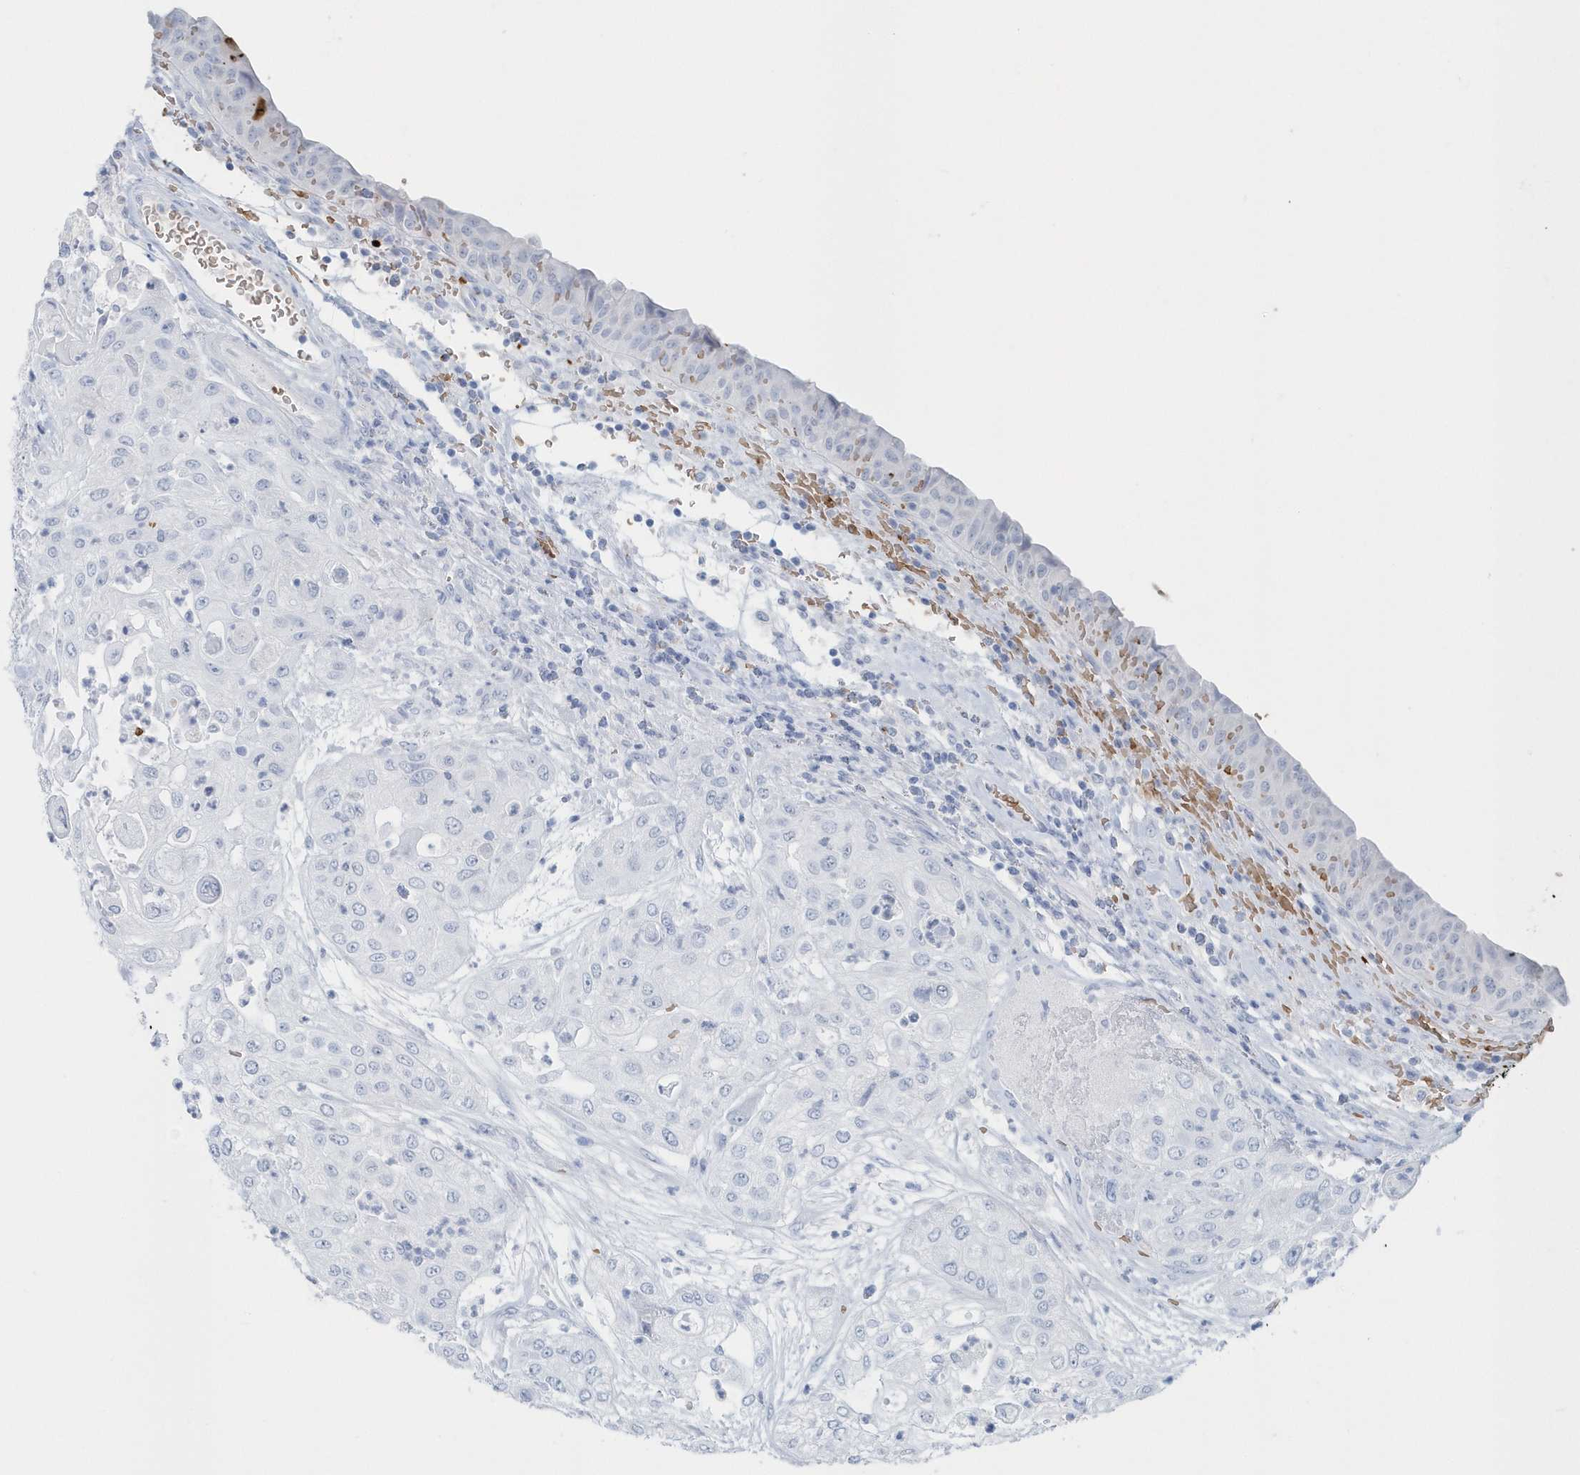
{"staining": {"intensity": "negative", "quantity": "none", "location": "none"}, "tissue": "urothelial cancer", "cell_type": "Tumor cells", "image_type": "cancer", "snomed": [{"axis": "morphology", "description": "Urothelial carcinoma, High grade"}, {"axis": "topography", "description": "Urinary bladder"}], "caption": "Tumor cells show no significant protein expression in high-grade urothelial carcinoma.", "gene": "HBA2", "patient": {"sex": "female", "age": 79}}